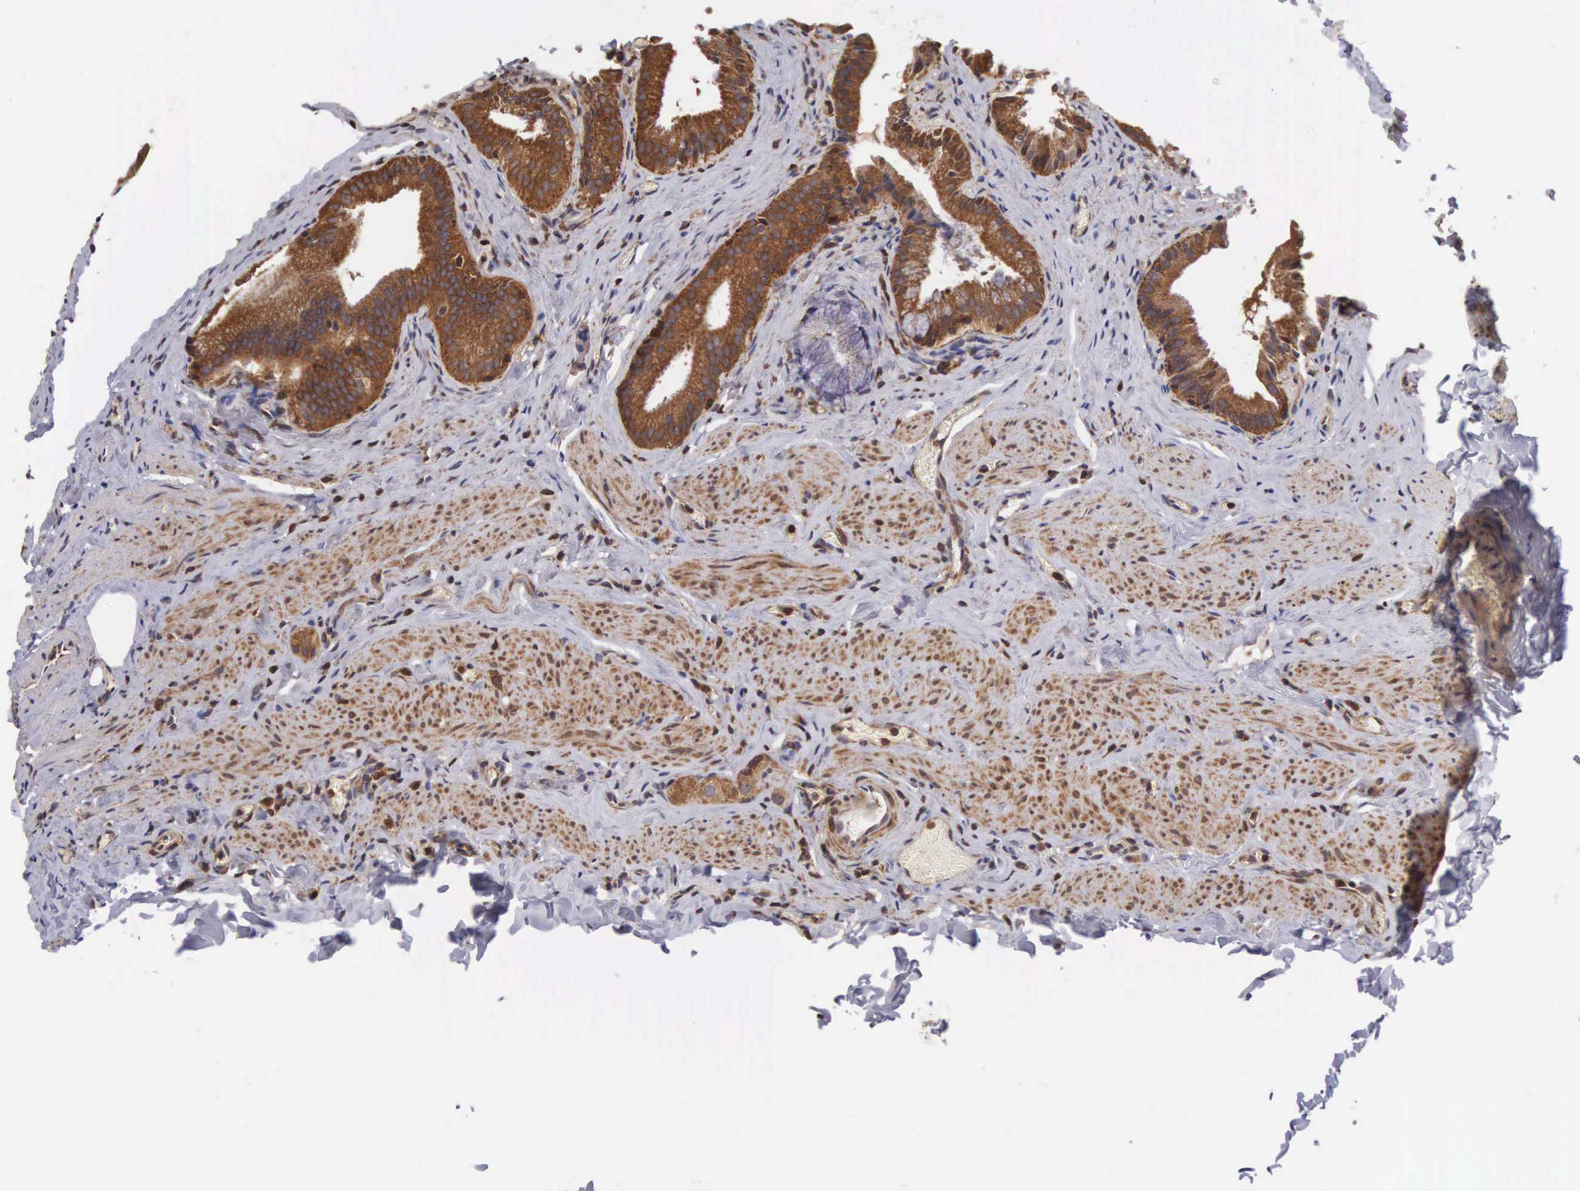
{"staining": {"intensity": "strong", "quantity": ">75%", "location": "cytoplasmic/membranous"}, "tissue": "gallbladder", "cell_type": "Glandular cells", "image_type": "normal", "snomed": [{"axis": "morphology", "description": "Normal tissue, NOS"}, {"axis": "topography", "description": "Gallbladder"}], "caption": "Immunohistochemistry (DAB) staining of unremarkable gallbladder exhibits strong cytoplasmic/membranous protein positivity in about >75% of glandular cells. (Stains: DAB in brown, nuclei in blue, Microscopy: brightfield microscopy at high magnification).", "gene": "DHRS1", "patient": {"sex": "female", "age": 44}}